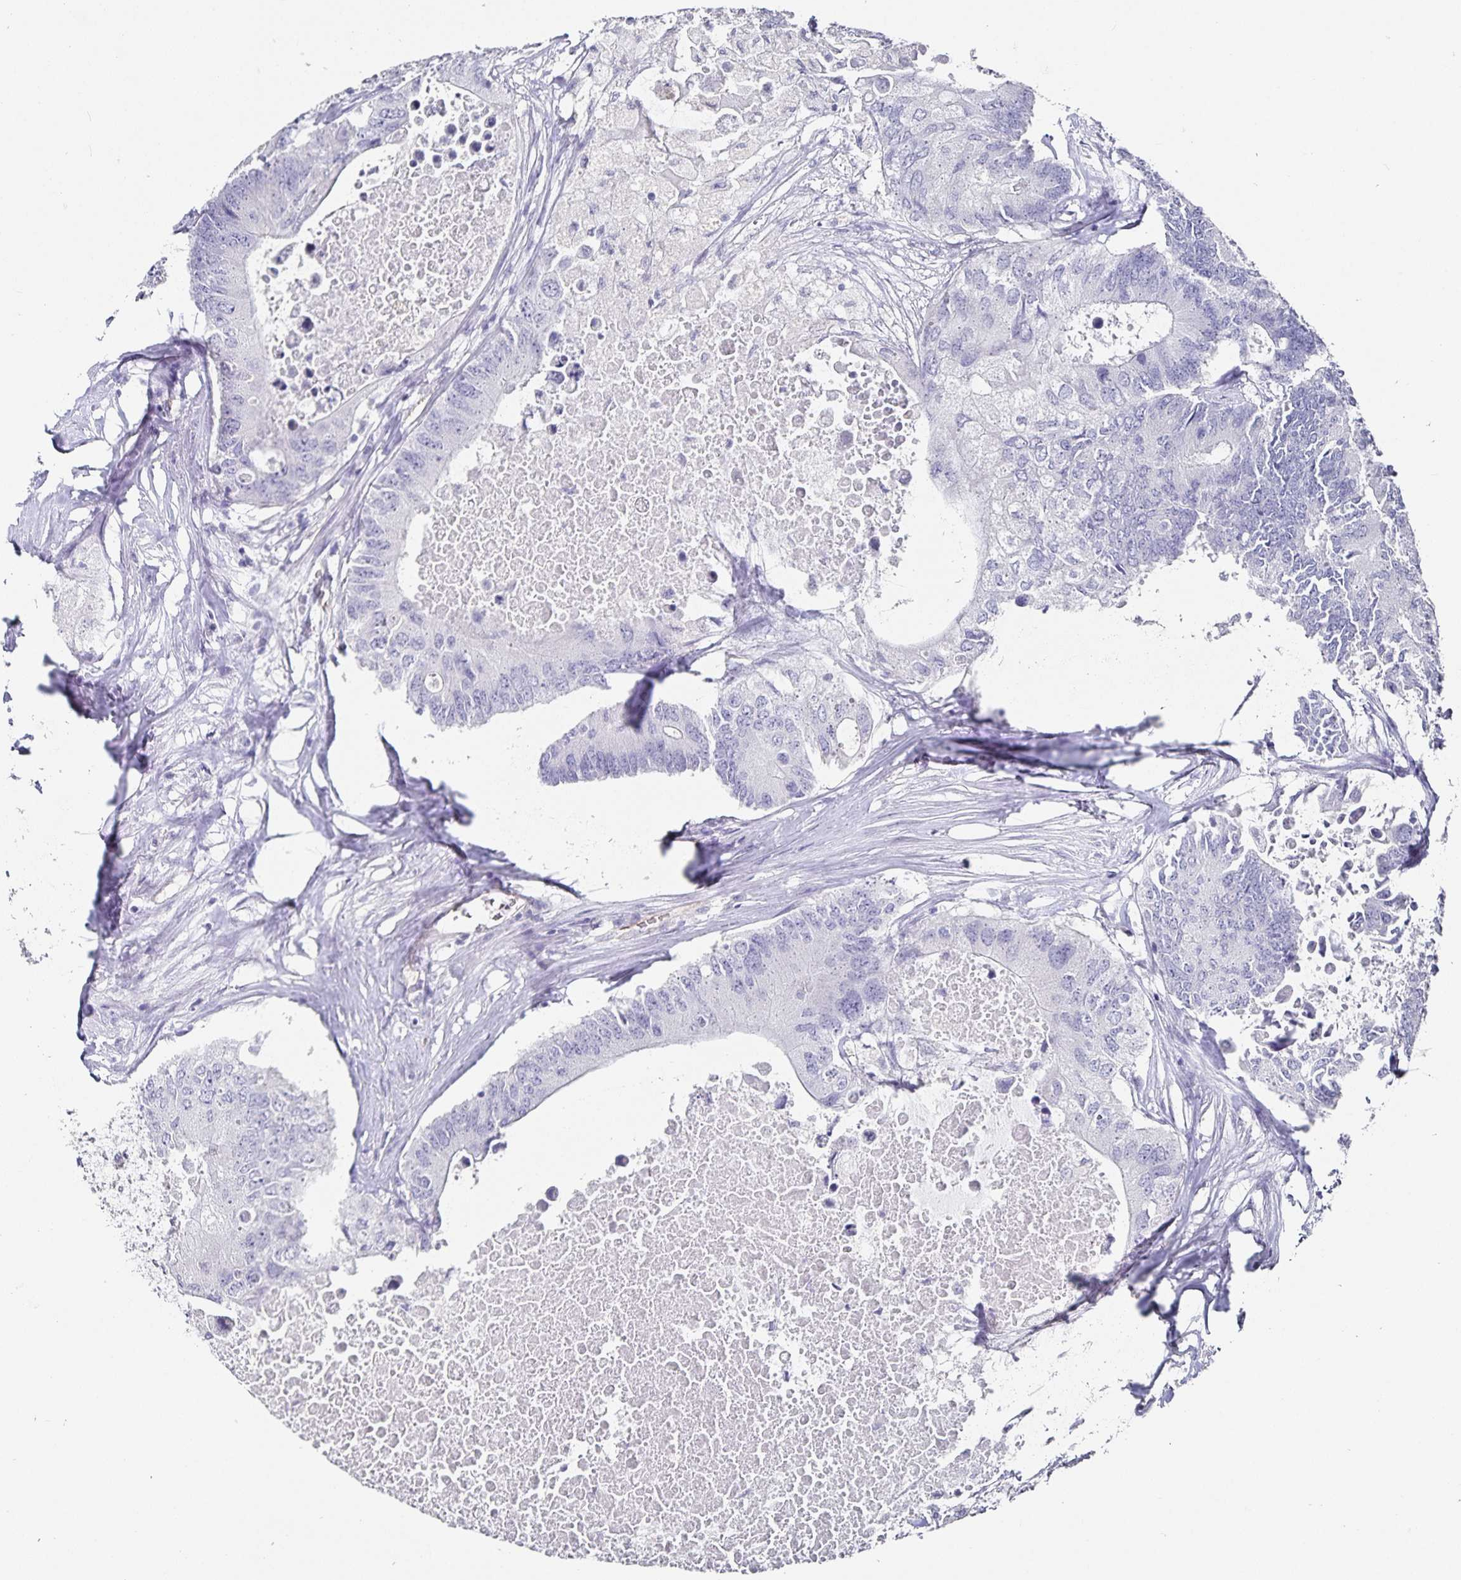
{"staining": {"intensity": "negative", "quantity": "none", "location": "none"}, "tissue": "colorectal cancer", "cell_type": "Tumor cells", "image_type": "cancer", "snomed": [{"axis": "morphology", "description": "Adenocarcinoma, NOS"}, {"axis": "topography", "description": "Colon"}], "caption": "This is an immunohistochemistry histopathology image of colorectal adenocarcinoma. There is no positivity in tumor cells.", "gene": "PODXL", "patient": {"sex": "male", "age": 71}}